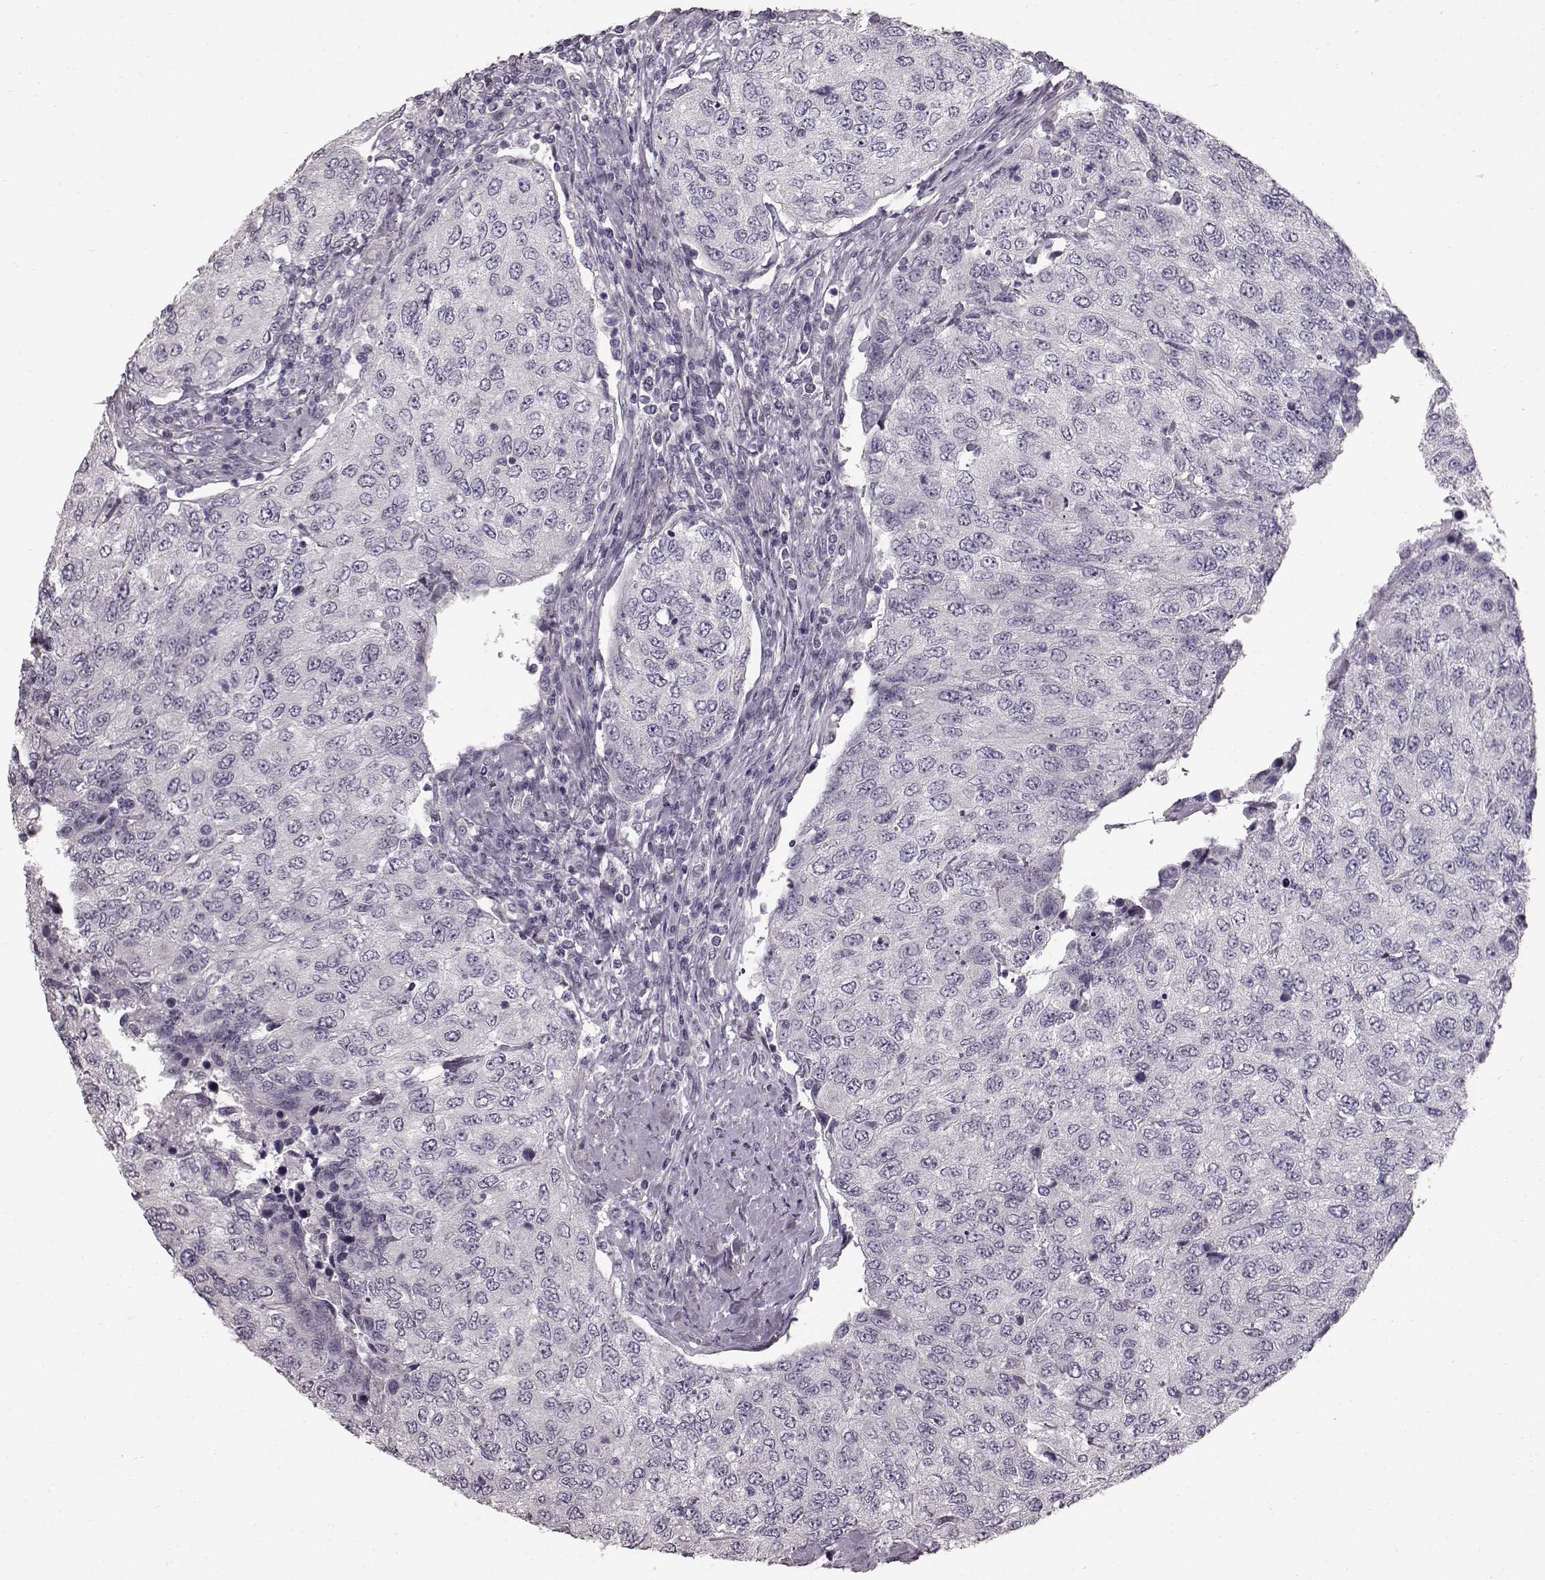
{"staining": {"intensity": "negative", "quantity": "none", "location": "none"}, "tissue": "urothelial cancer", "cell_type": "Tumor cells", "image_type": "cancer", "snomed": [{"axis": "morphology", "description": "Urothelial carcinoma, High grade"}, {"axis": "topography", "description": "Urinary bladder"}], "caption": "IHC photomicrograph of urothelial cancer stained for a protein (brown), which displays no expression in tumor cells. The staining was performed using DAB to visualize the protein expression in brown, while the nuclei were stained in blue with hematoxylin (Magnification: 20x).", "gene": "TCHHL1", "patient": {"sex": "female", "age": 78}}